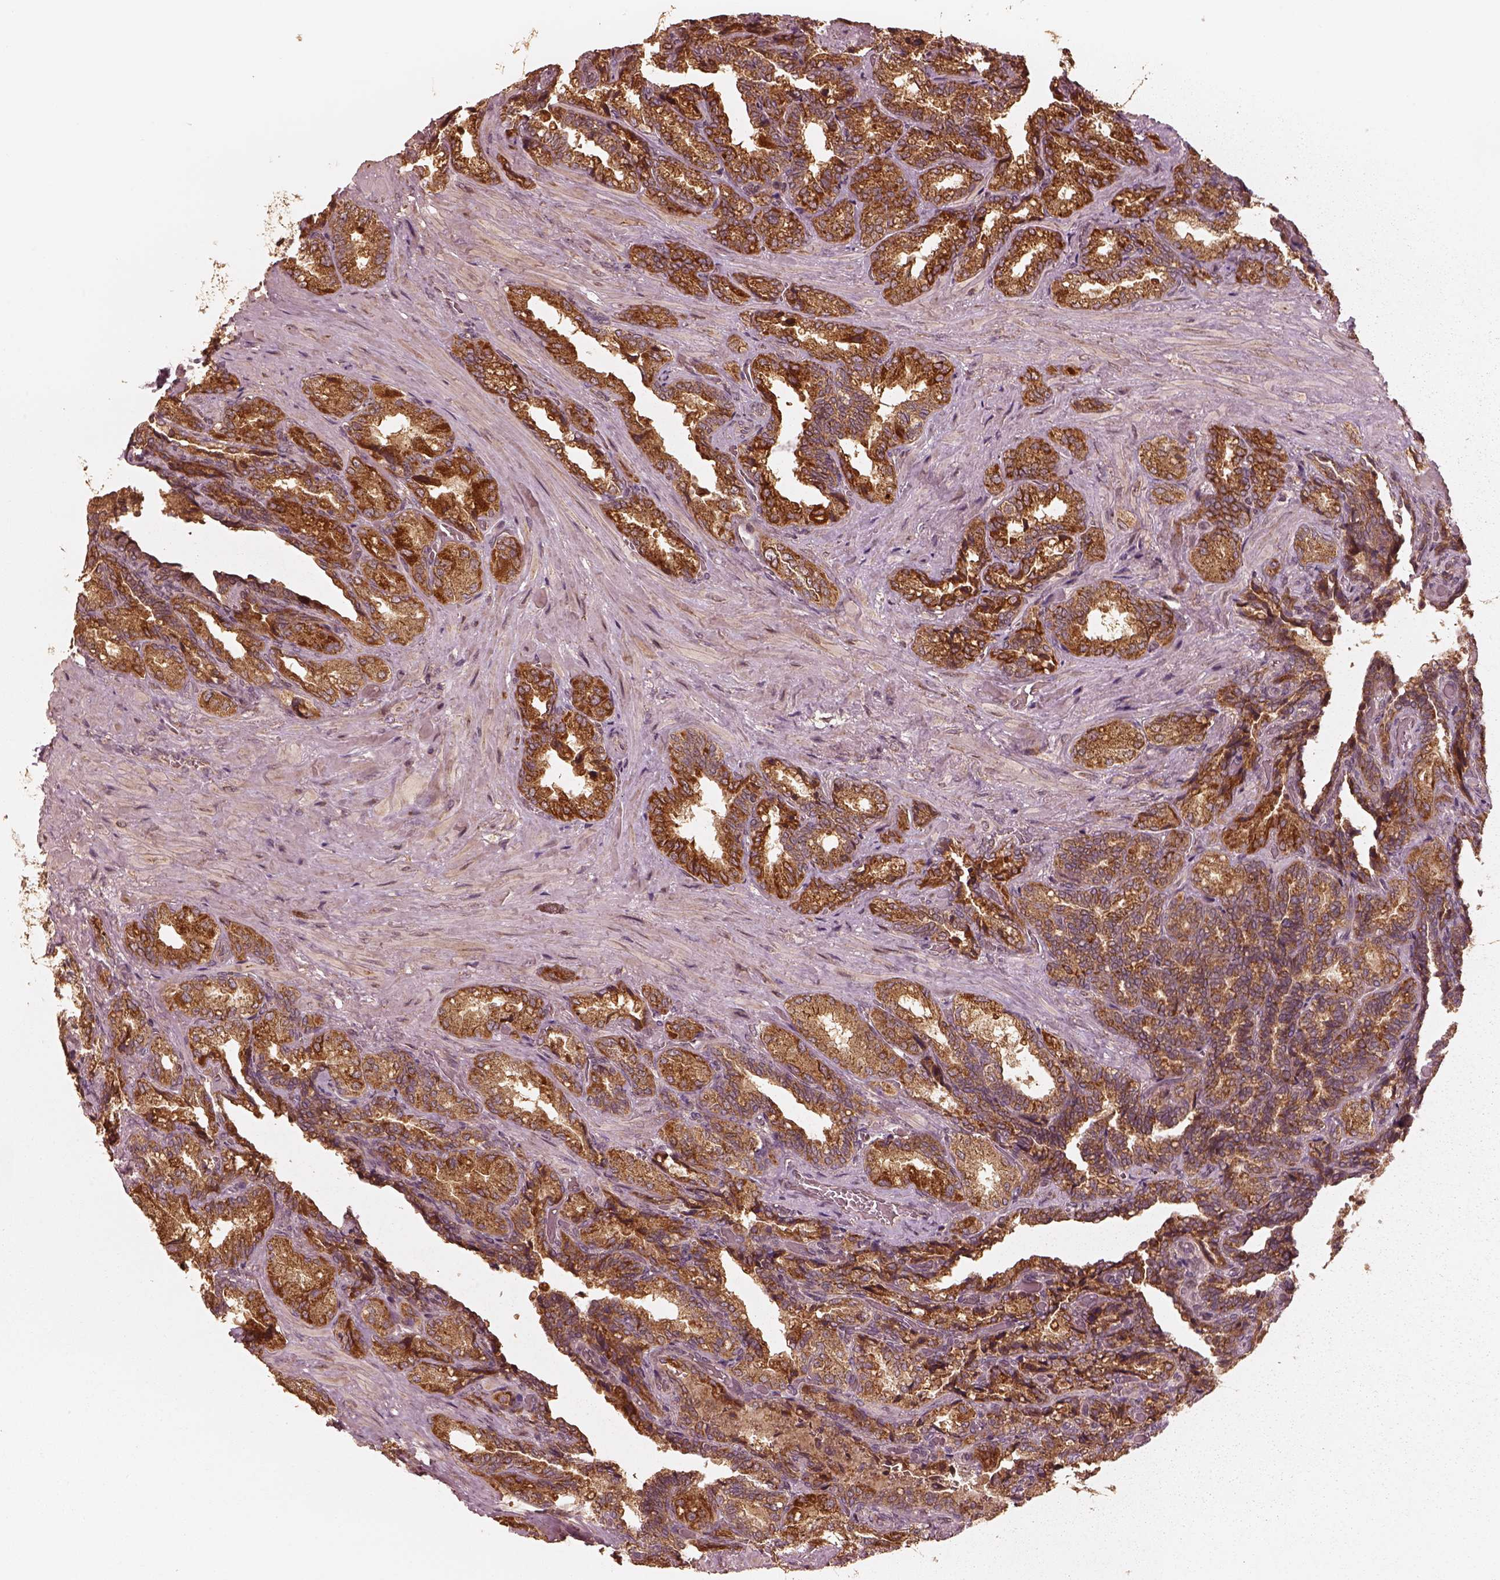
{"staining": {"intensity": "strong", "quantity": ">75%", "location": "cytoplasmic/membranous"}, "tissue": "seminal vesicle", "cell_type": "Glandular cells", "image_type": "normal", "snomed": [{"axis": "morphology", "description": "Normal tissue, NOS"}, {"axis": "topography", "description": "Seminal veicle"}], "caption": "This photomicrograph shows immunohistochemistry staining of benign human seminal vesicle, with high strong cytoplasmic/membranous staining in about >75% of glandular cells.", "gene": "DNAJC25", "patient": {"sex": "male", "age": 68}}